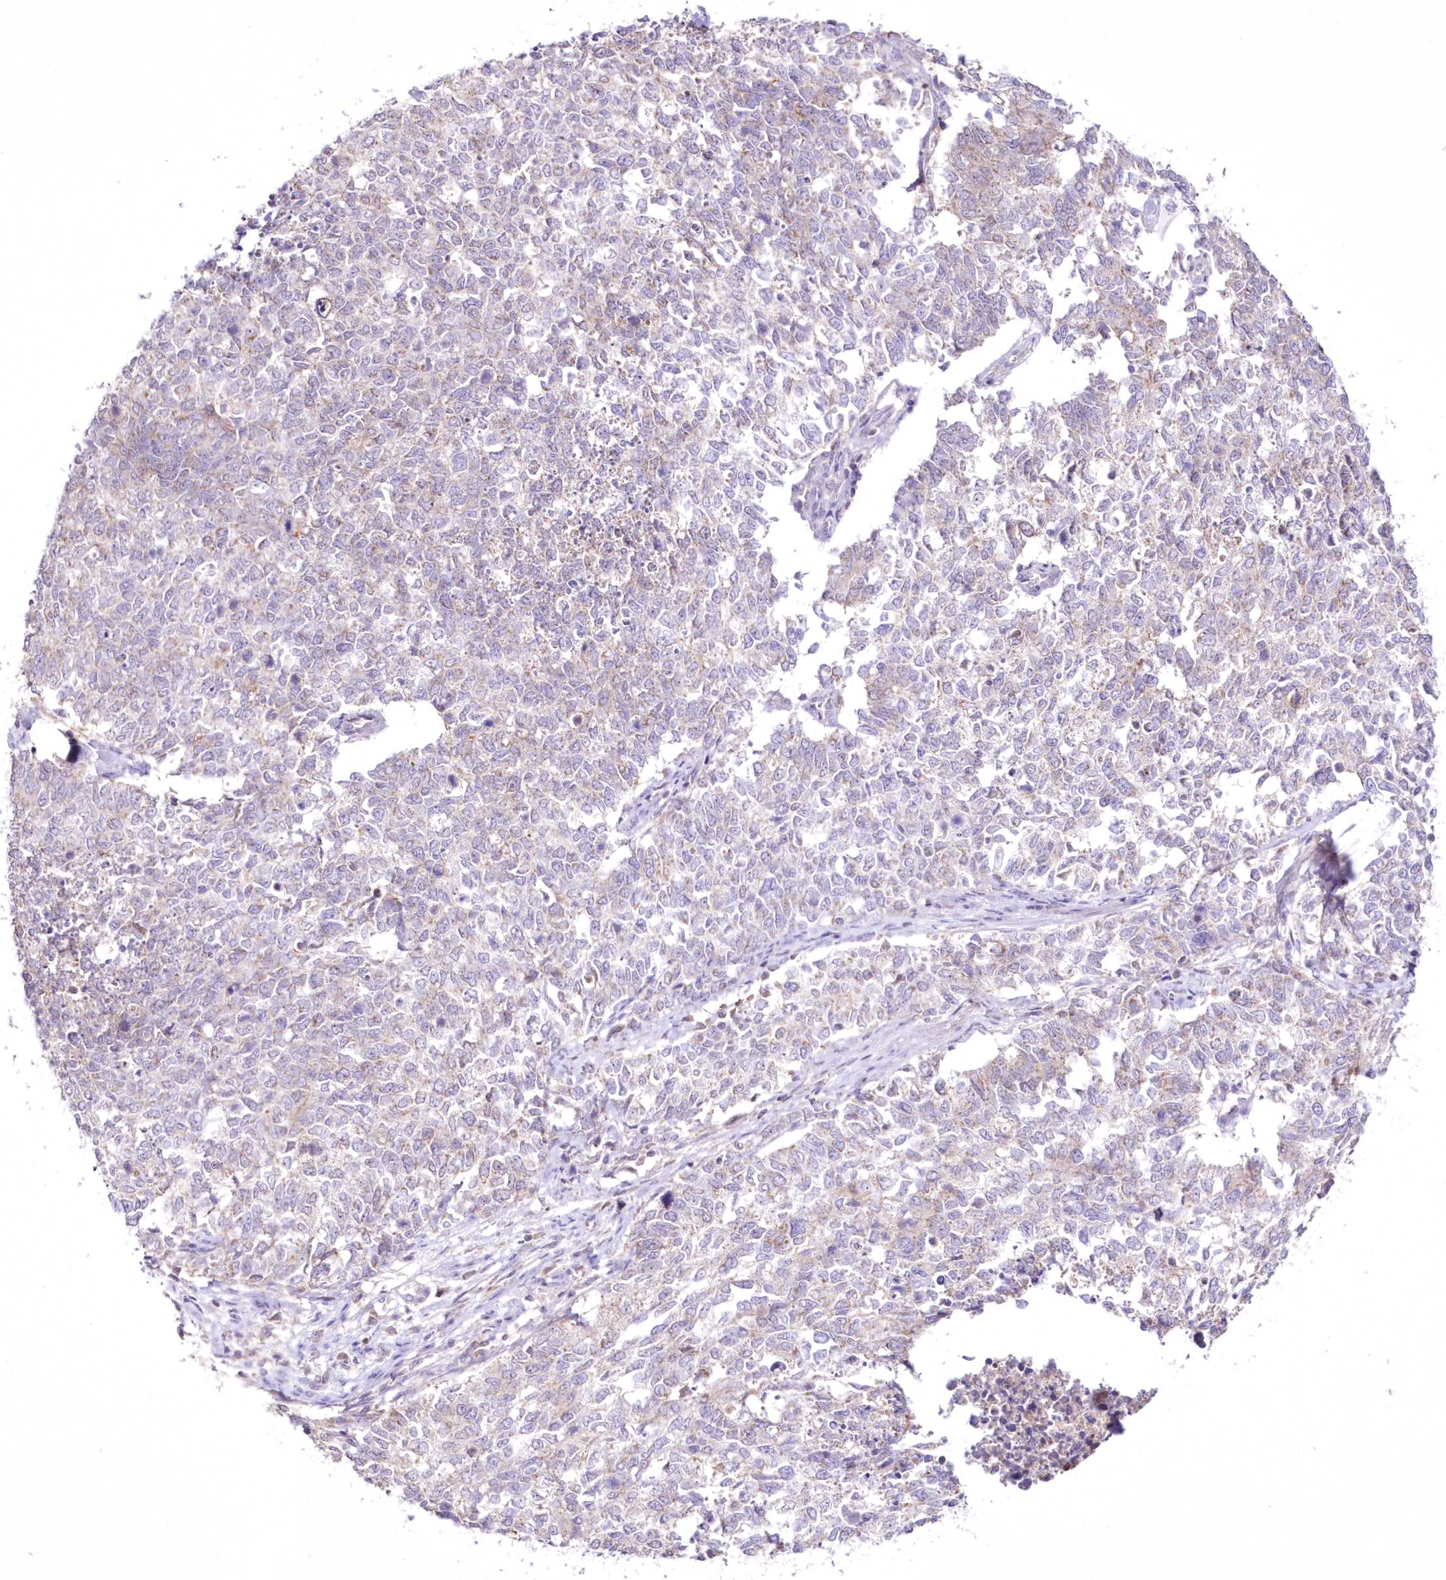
{"staining": {"intensity": "weak", "quantity": "<25%", "location": "cytoplasmic/membranous"}, "tissue": "cervical cancer", "cell_type": "Tumor cells", "image_type": "cancer", "snomed": [{"axis": "morphology", "description": "Squamous cell carcinoma, NOS"}, {"axis": "topography", "description": "Cervix"}], "caption": "Histopathology image shows no protein positivity in tumor cells of squamous cell carcinoma (cervical) tissue.", "gene": "NEU4", "patient": {"sex": "female", "age": 63}}